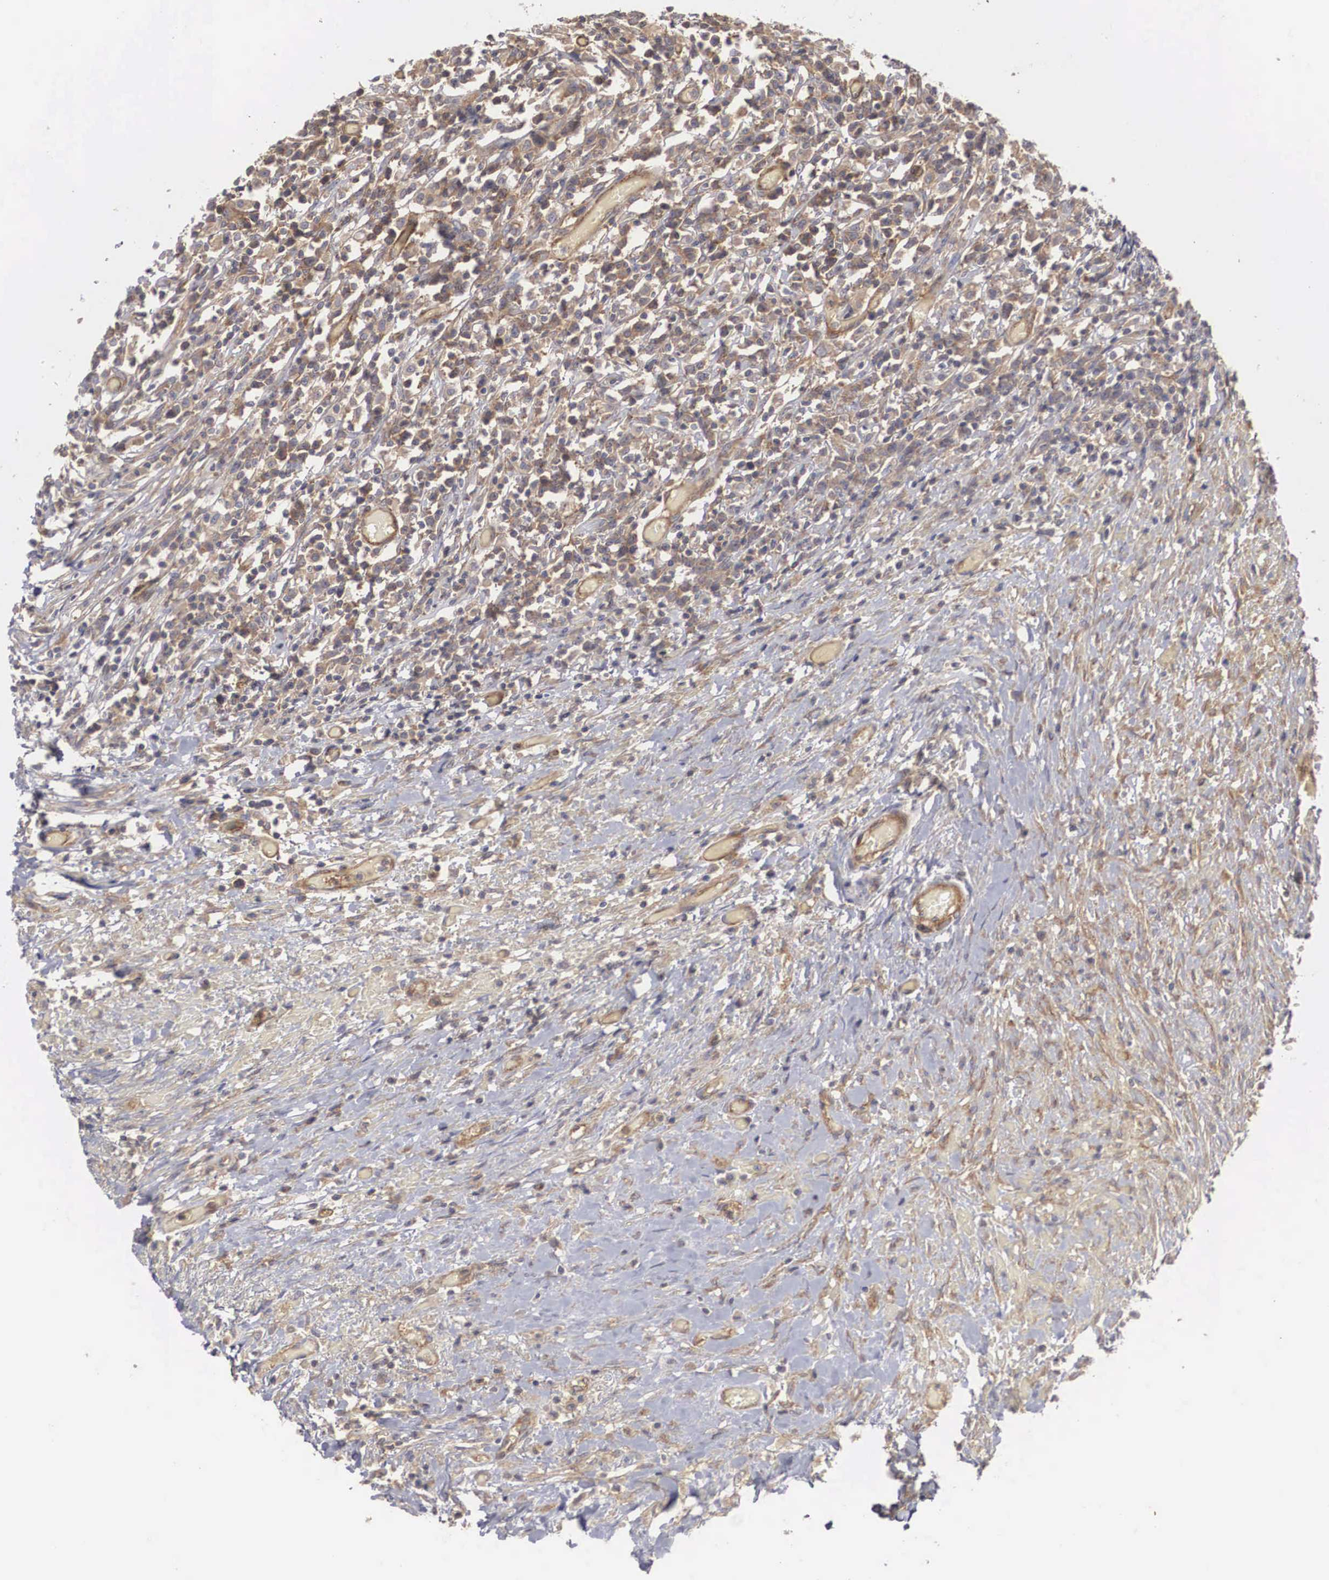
{"staining": {"intensity": "weak", "quantity": ">75%", "location": "cytoplasmic/membranous"}, "tissue": "lymphoma", "cell_type": "Tumor cells", "image_type": "cancer", "snomed": [{"axis": "morphology", "description": "Malignant lymphoma, non-Hodgkin's type, High grade"}, {"axis": "topography", "description": "Colon"}], "caption": "Protein staining of high-grade malignant lymphoma, non-Hodgkin's type tissue demonstrates weak cytoplasmic/membranous staining in approximately >75% of tumor cells.", "gene": "ARMCX4", "patient": {"sex": "male", "age": 82}}